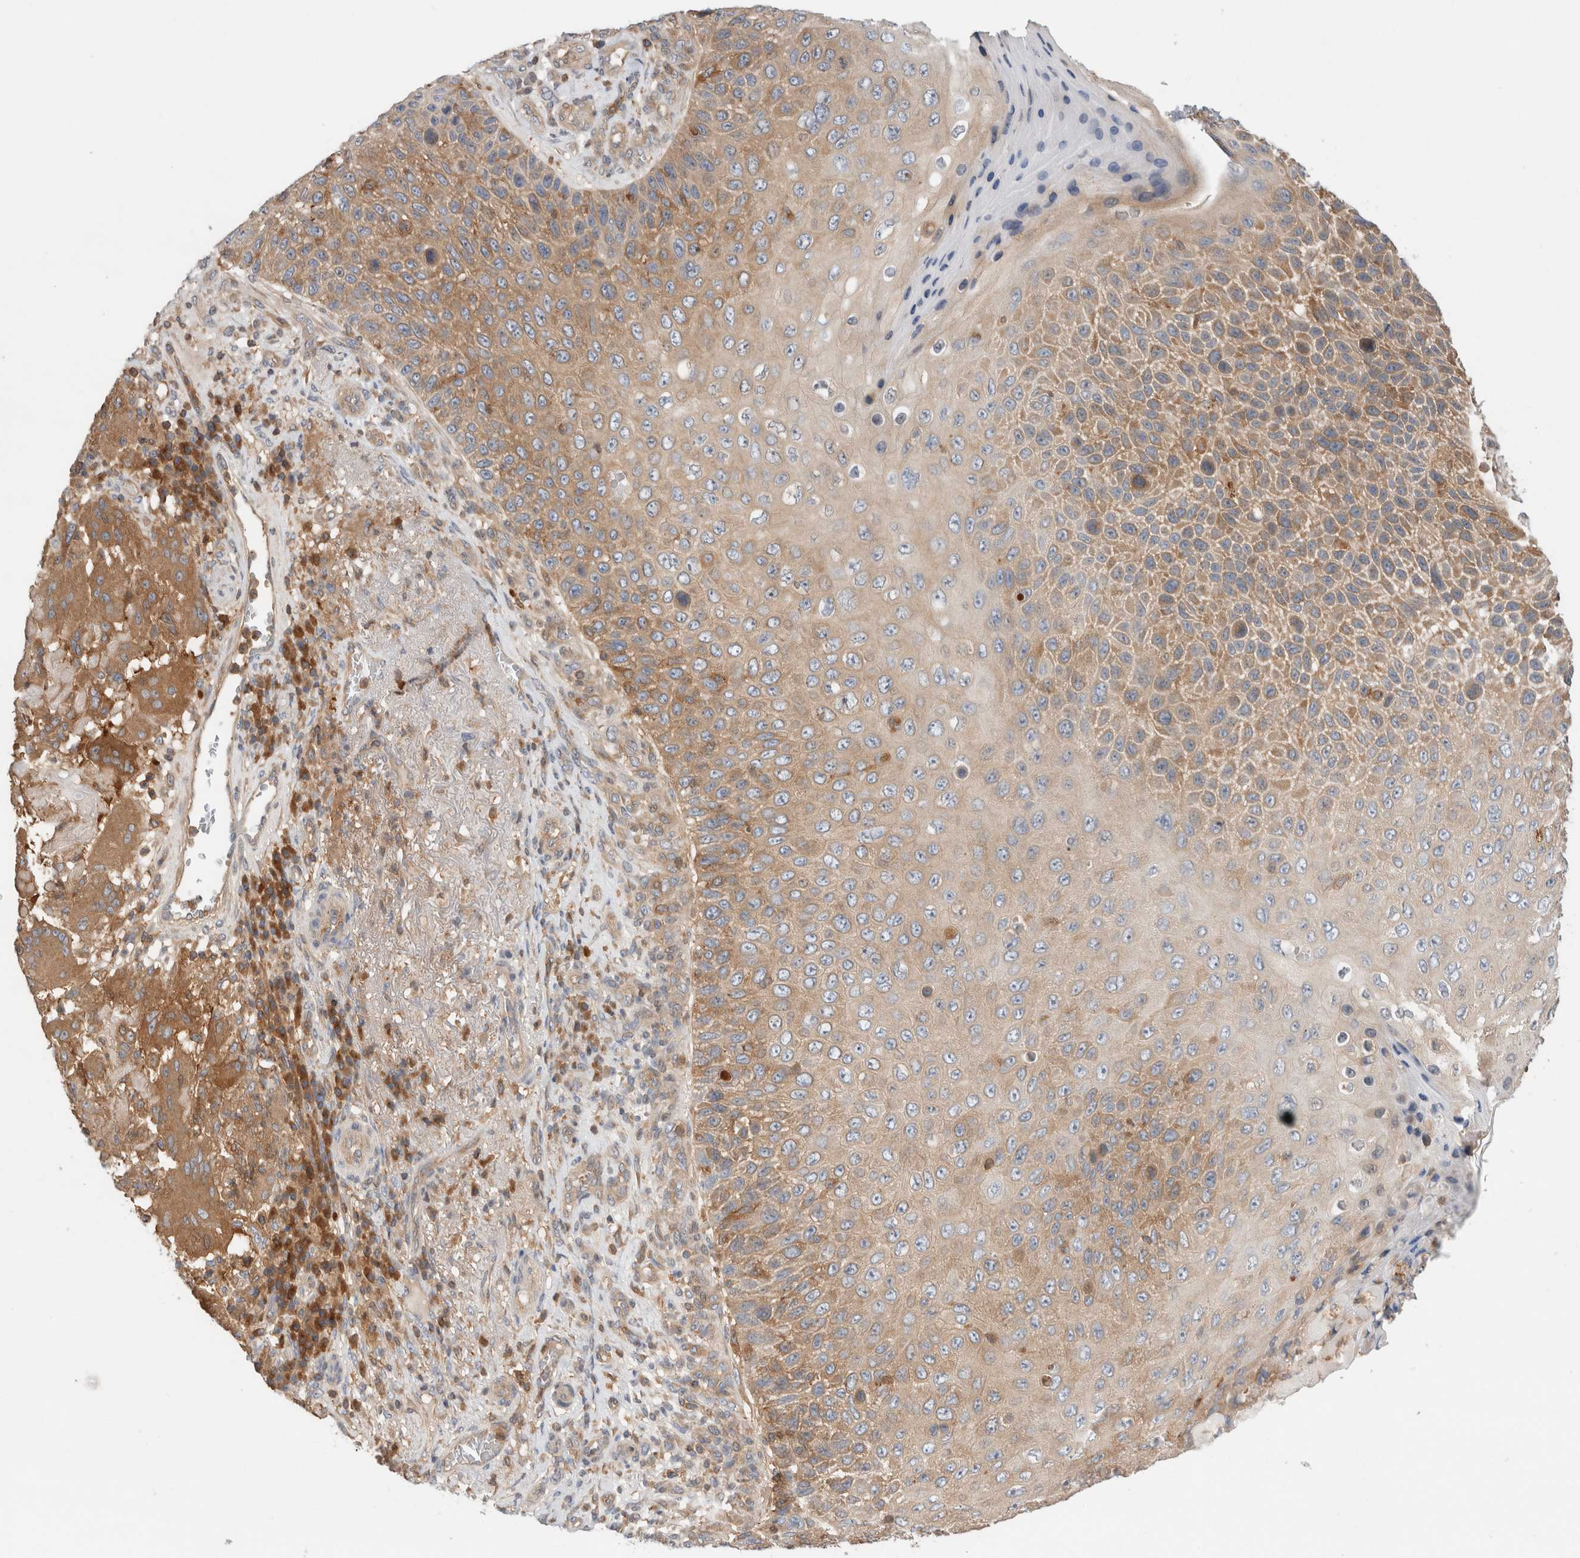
{"staining": {"intensity": "strong", "quantity": "25%-75%", "location": "cytoplasmic/membranous"}, "tissue": "skin cancer", "cell_type": "Tumor cells", "image_type": "cancer", "snomed": [{"axis": "morphology", "description": "Squamous cell carcinoma, NOS"}, {"axis": "topography", "description": "Skin"}], "caption": "A micrograph showing strong cytoplasmic/membranous expression in about 25%-75% of tumor cells in skin cancer, as visualized by brown immunohistochemical staining.", "gene": "KLHL14", "patient": {"sex": "female", "age": 88}}